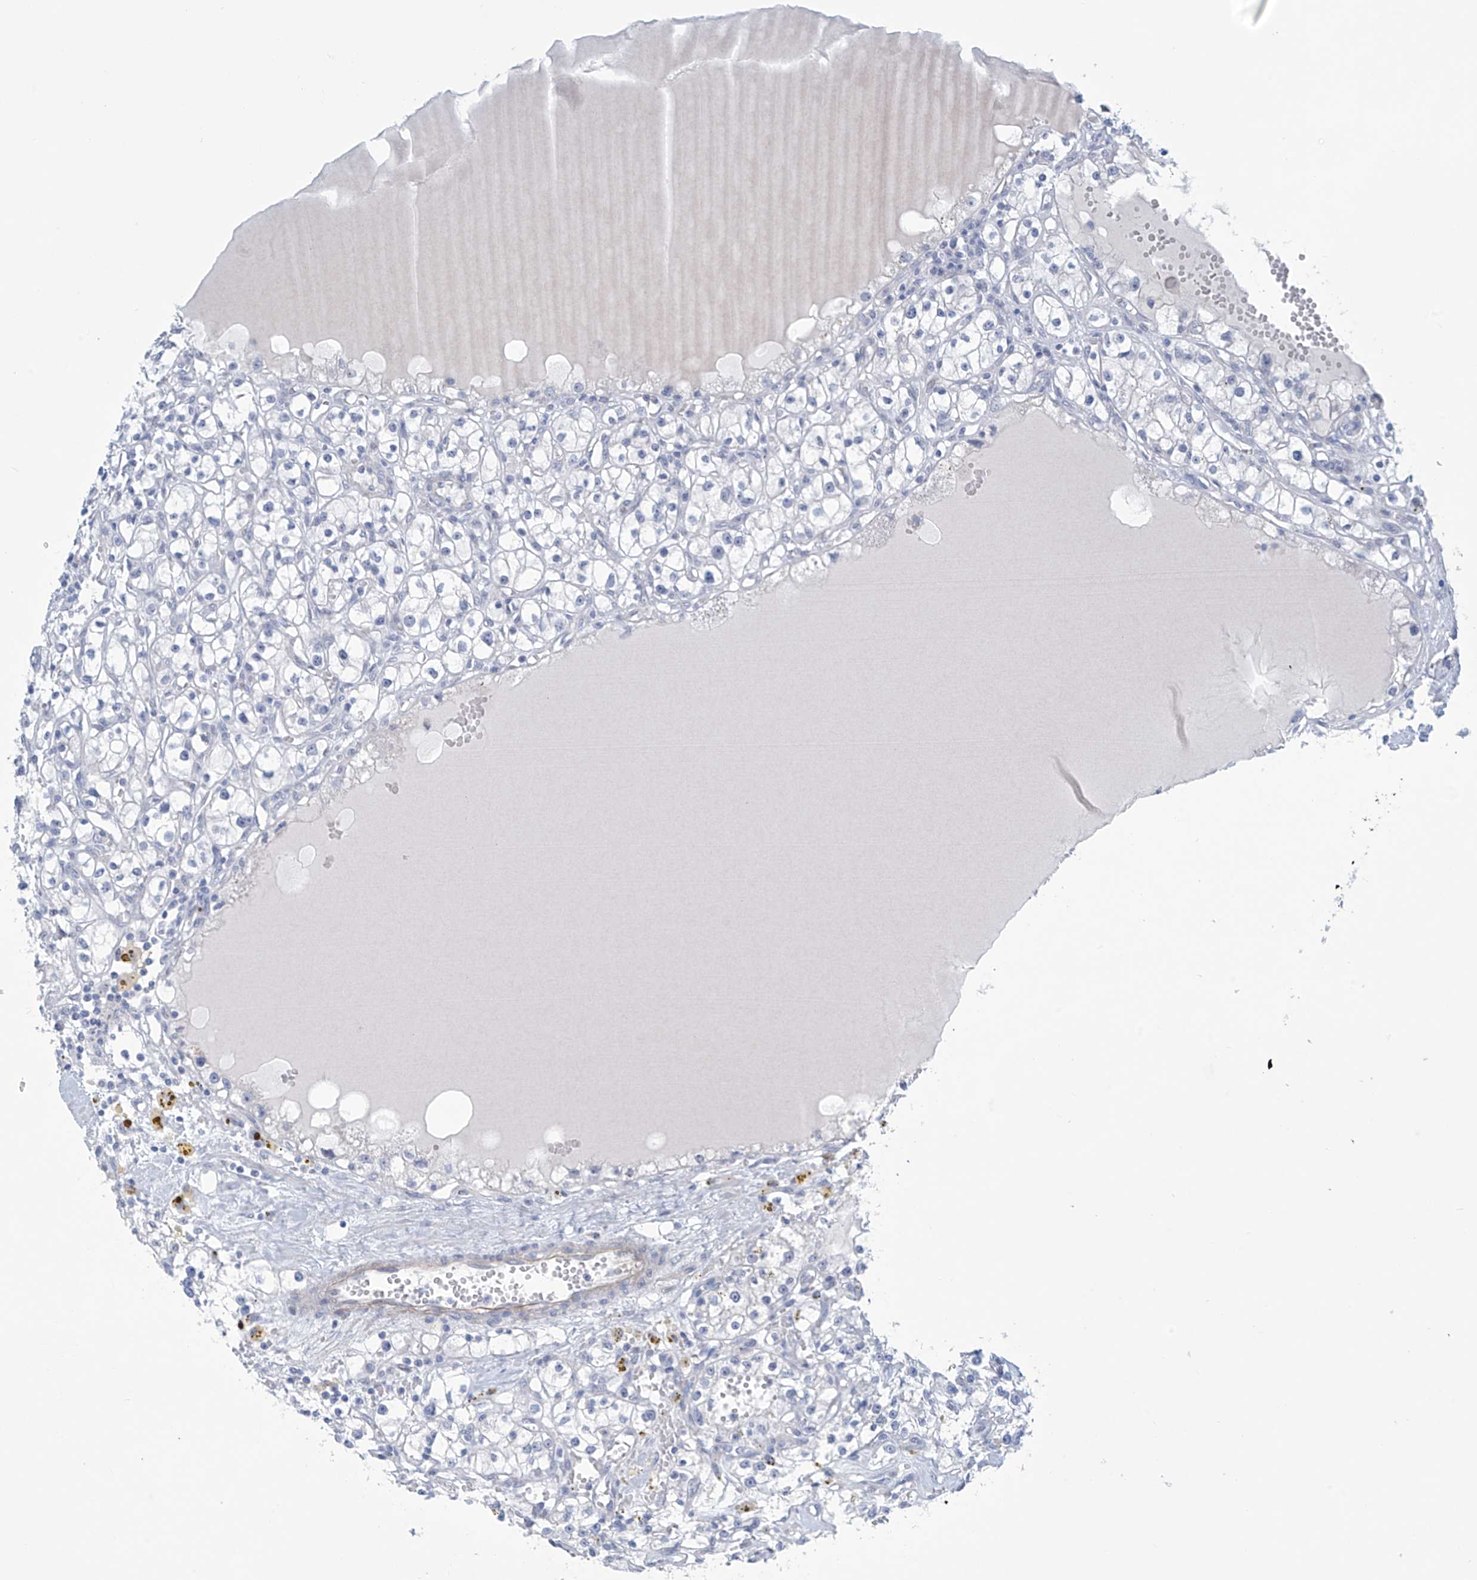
{"staining": {"intensity": "negative", "quantity": "none", "location": "none"}, "tissue": "renal cancer", "cell_type": "Tumor cells", "image_type": "cancer", "snomed": [{"axis": "morphology", "description": "Adenocarcinoma, NOS"}, {"axis": "topography", "description": "Kidney"}], "caption": "Renal cancer (adenocarcinoma) was stained to show a protein in brown. There is no significant staining in tumor cells.", "gene": "SLC35A5", "patient": {"sex": "male", "age": 56}}